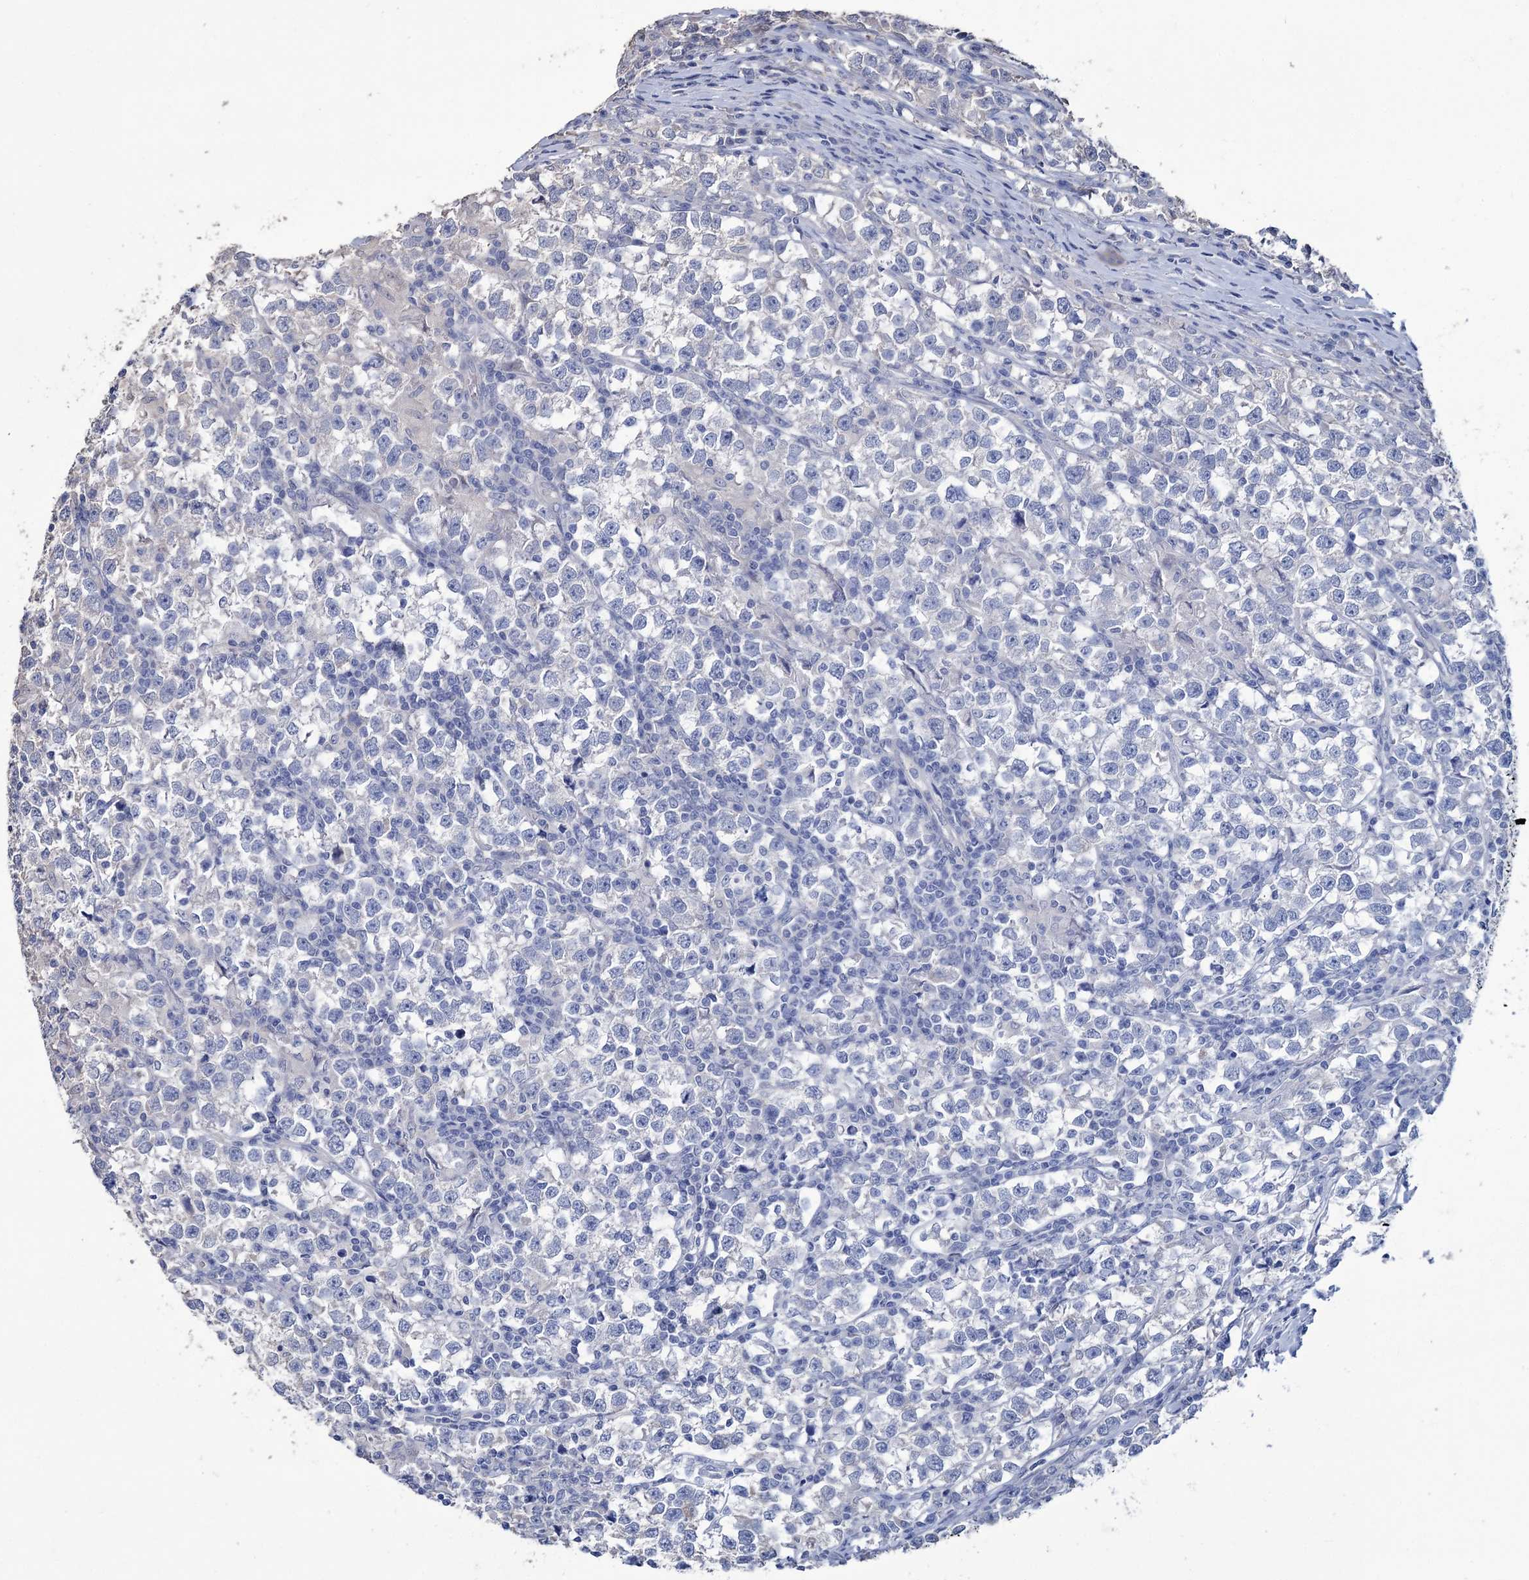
{"staining": {"intensity": "negative", "quantity": "none", "location": "none"}, "tissue": "testis cancer", "cell_type": "Tumor cells", "image_type": "cancer", "snomed": [{"axis": "morphology", "description": "Normal tissue, NOS"}, {"axis": "morphology", "description": "Seminoma, NOS"}, {"axis": "topography", "description": "Testis"}], "caption": "A photomicrograph of testis cancer stained for a protein shows no brown staining in tumor cells.", "gene": "EPB41L5", "patient": {"sex": "male", "age": 43}}